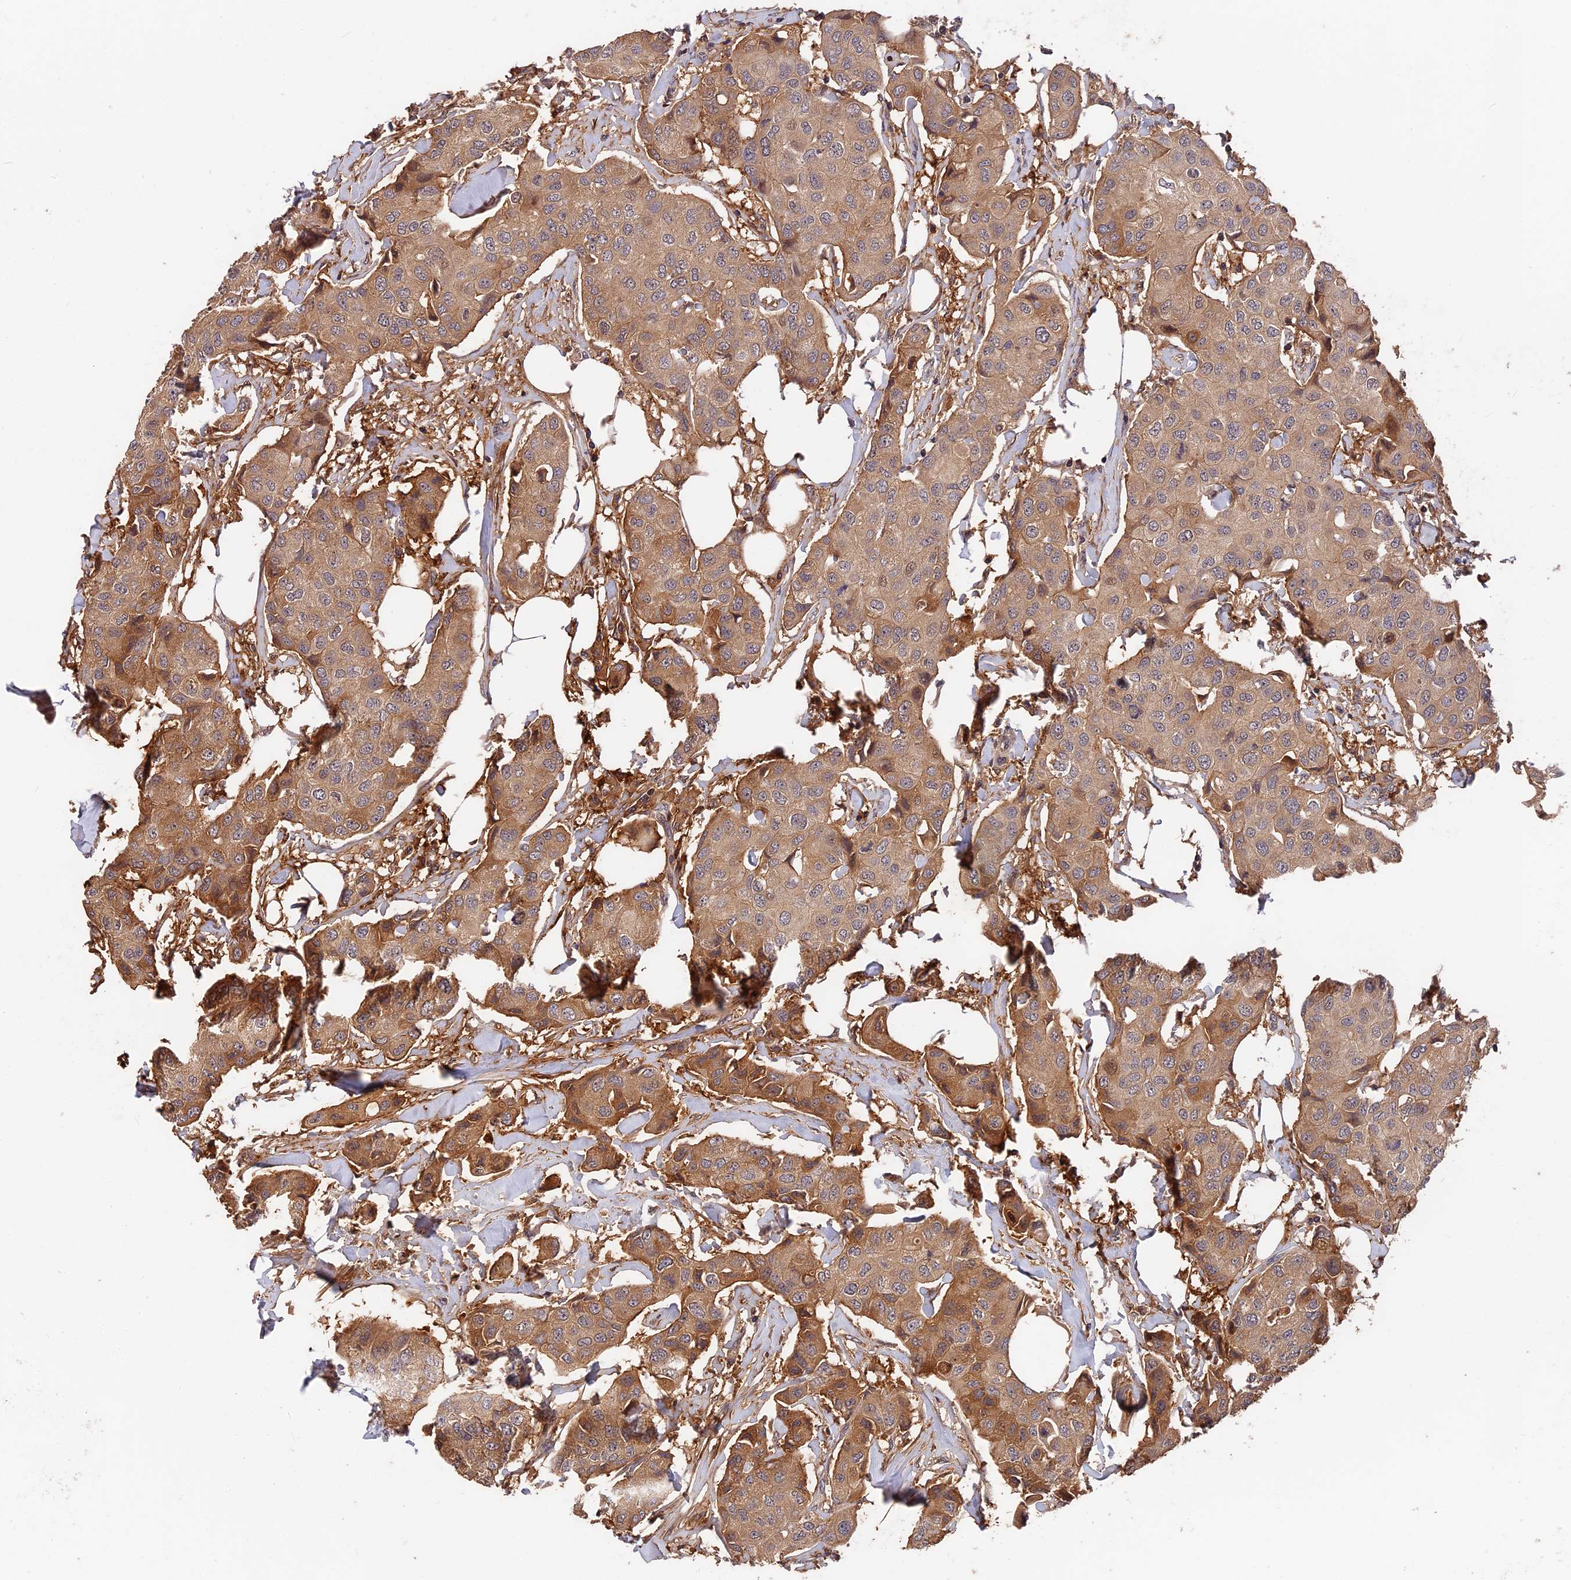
{"staining": {"intensity": "moderate", "quantity": ">75%", "location": "cytoplasmic/membranous"}, "tissue": "breast cancer", "cell_type": "Tumor cells", "image_type": "cancer", "snomed": [{"axis": "morphology", "description": "Duct carcinoma"}, {"axis": "topography", "description": "Breast"}], "caption": "Moderate cytoplasmic/membranous staining for a protein is identified in approximately >75% of tumor cells of breast invasive ductal carcinoma using immunohistochemistry.", "gene": "ITIH1", "patient": {"sex": "female", "age": 80}}